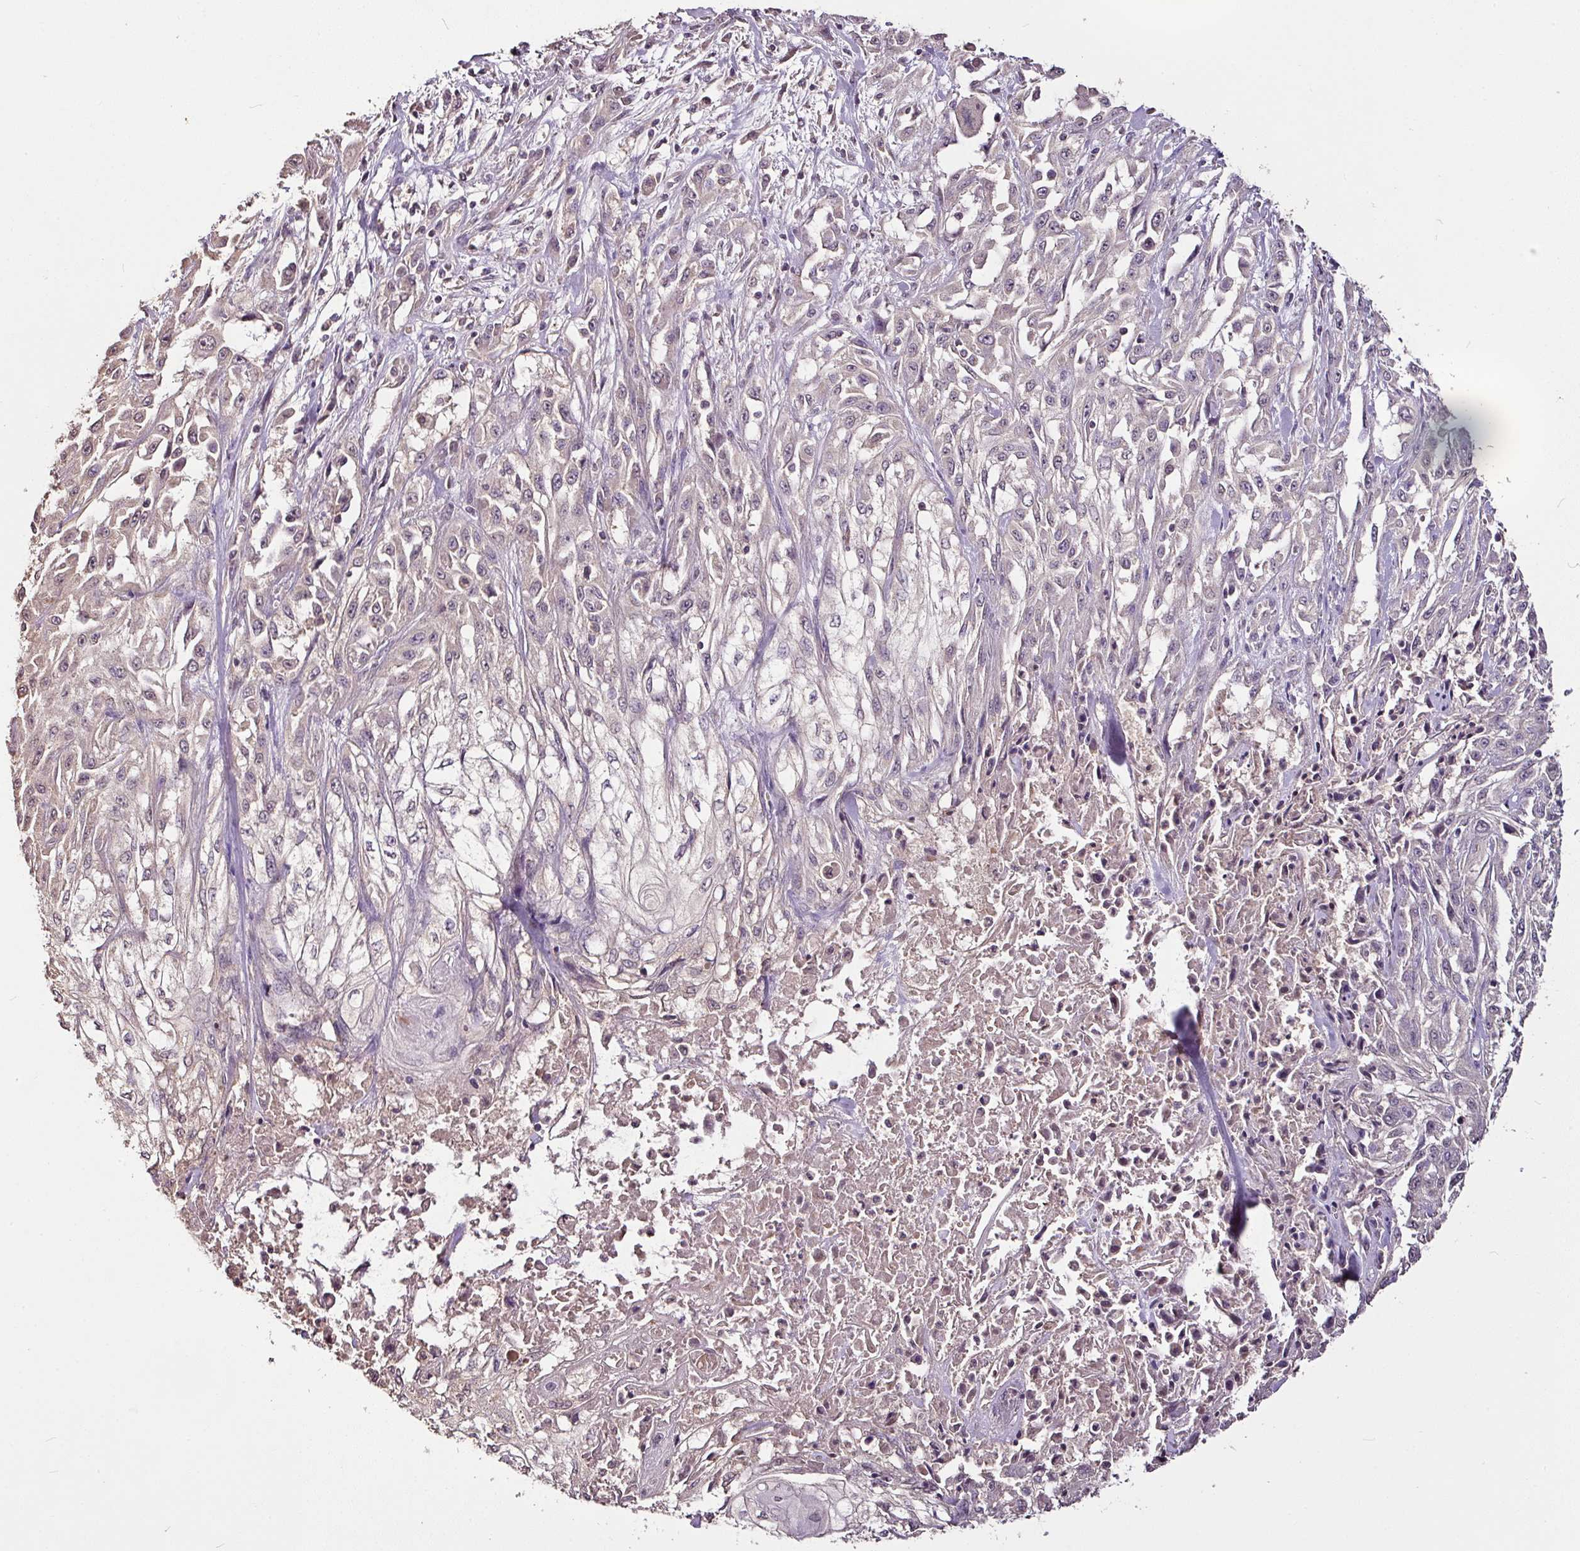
{"staining": {"intensity": "negative", "quantity": "none", "location": "none"}, "tissue": "skin cancer", "cell_type": "Tumor cells", "image_type": "cancer", "snomed": [{"axis": "morphology", "description": "Squamous cell carcinoma, NOS"}, {"axis": "morphology", "description": "Squamous cell carcinoma, metastatic, NOS"}, {"axis": "topography", "description": "Skin"}, {"axis": "topography", "description": "Lymph node"}], "caption": "An immunohistochemistry (IHC) histopathology image of metastatic squamous cell carcinoma (skin) is shown. There is no staining in tumor cells of metastatic squamous cell carcinoma (skin).", "gene": "RPL38", "patient": {"sex": "male", "age": 75}}